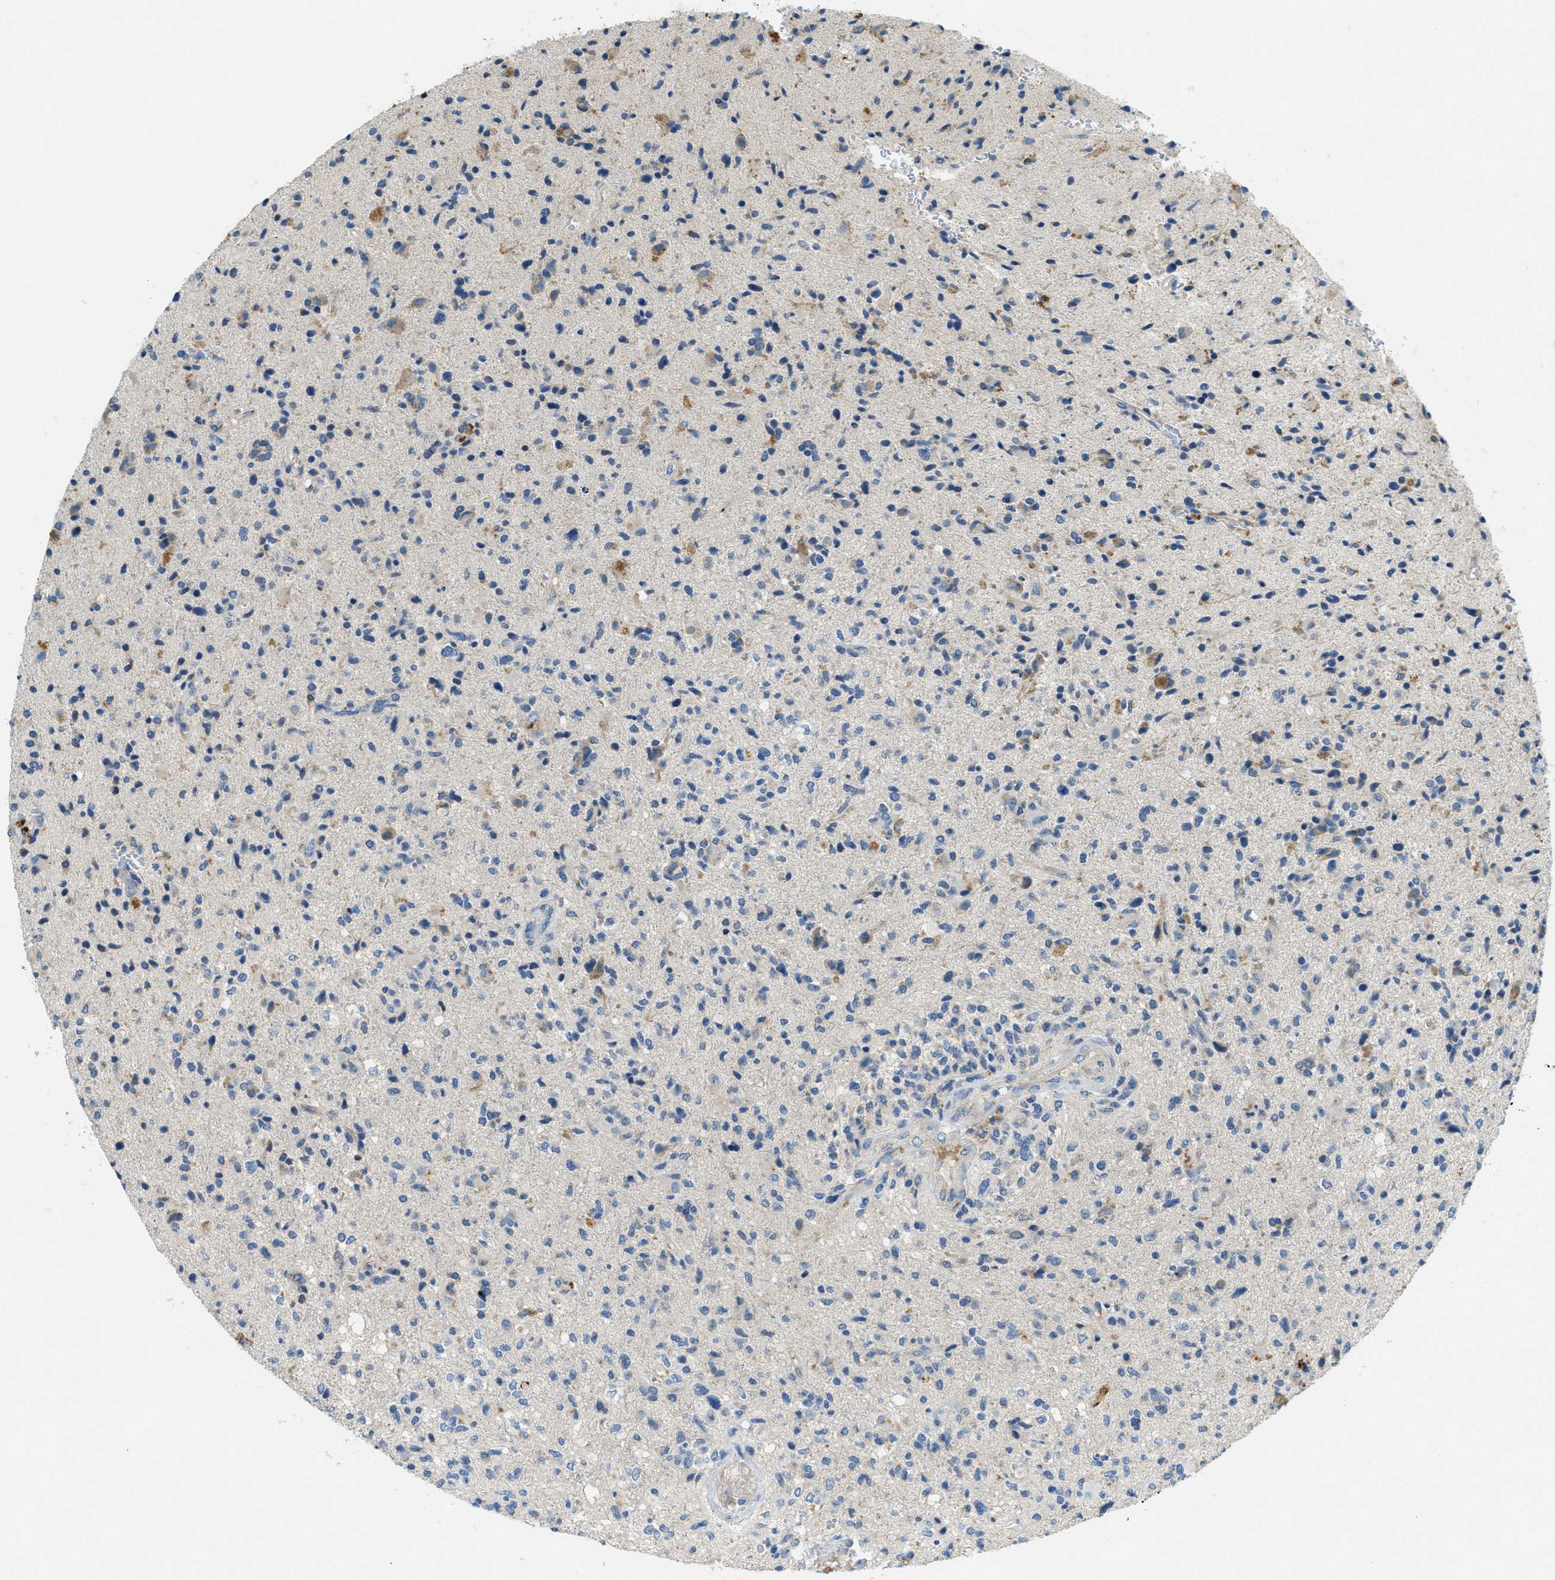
{"staining": {"intensity": "moderate", "quantity": "<25%", "location": "cytoplasmic/membranous"}, "tissue": "glioma", "cell_type": "Tumor cells", "image_type": "cancer", "snomed": [{"axis": "morphology", "description": "Glioma, malignant, High grade"}, {"axis": "topography", "description": "Brain"}], "caption": "Malignant high-grade glioma was stained to show a protein in brown. There is low levels of moderate cytoplasmic/membranous expression in approximately <25% of tumor cells. (Brightfield microscopy of DAB IHC at high magnification).", "gene": "CYGB", "patient": {"sex": "male", "age": 72}}